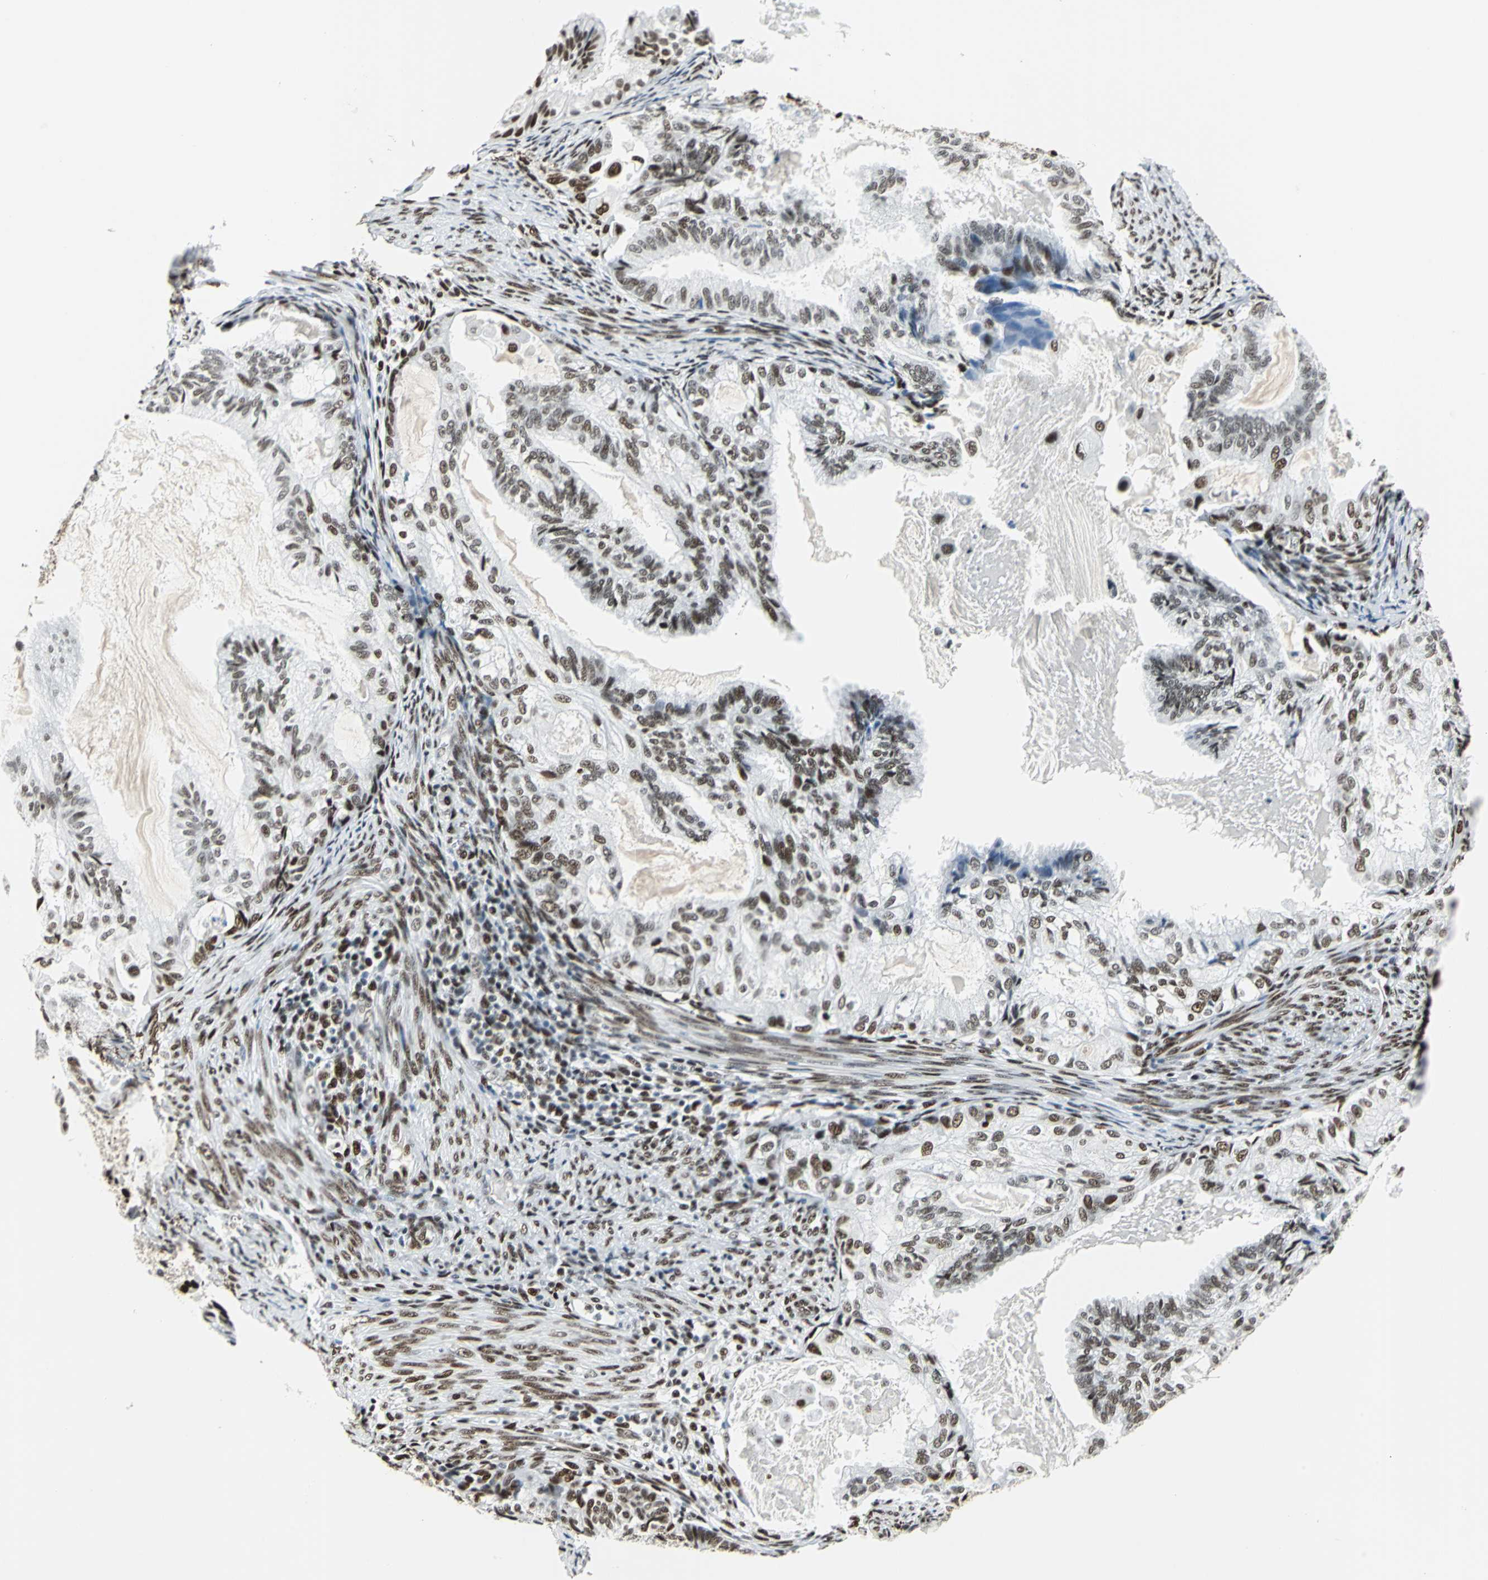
{"staining": {"intensity": "moderate", "quantity": ">75%", "location": "nuclear"}, "tissue": "cervical cancer", "cell_type": "Tumor cells", "image_type": "cancer", "snomed": [{"axis": "morphology", "description": "Normal tissue, NOS"}, {"axis": "morphology", "description": "Adenocarcinoma, NOS"}, {"axis": "topography", "description": "Cervix"}, {"axis": "topography", "description": "Endometrium"}], "caption": "Cervical cancer (adenocarcinoma) stained with DAB (3,3'-diaminobenzidine) immunohistochemistry (IHC) exhibits medium levels of moderate nuclear expression in about >75% of tumor cells.", "gene": "HDAC2", "patient": {"sex": "female", "age": 86}}